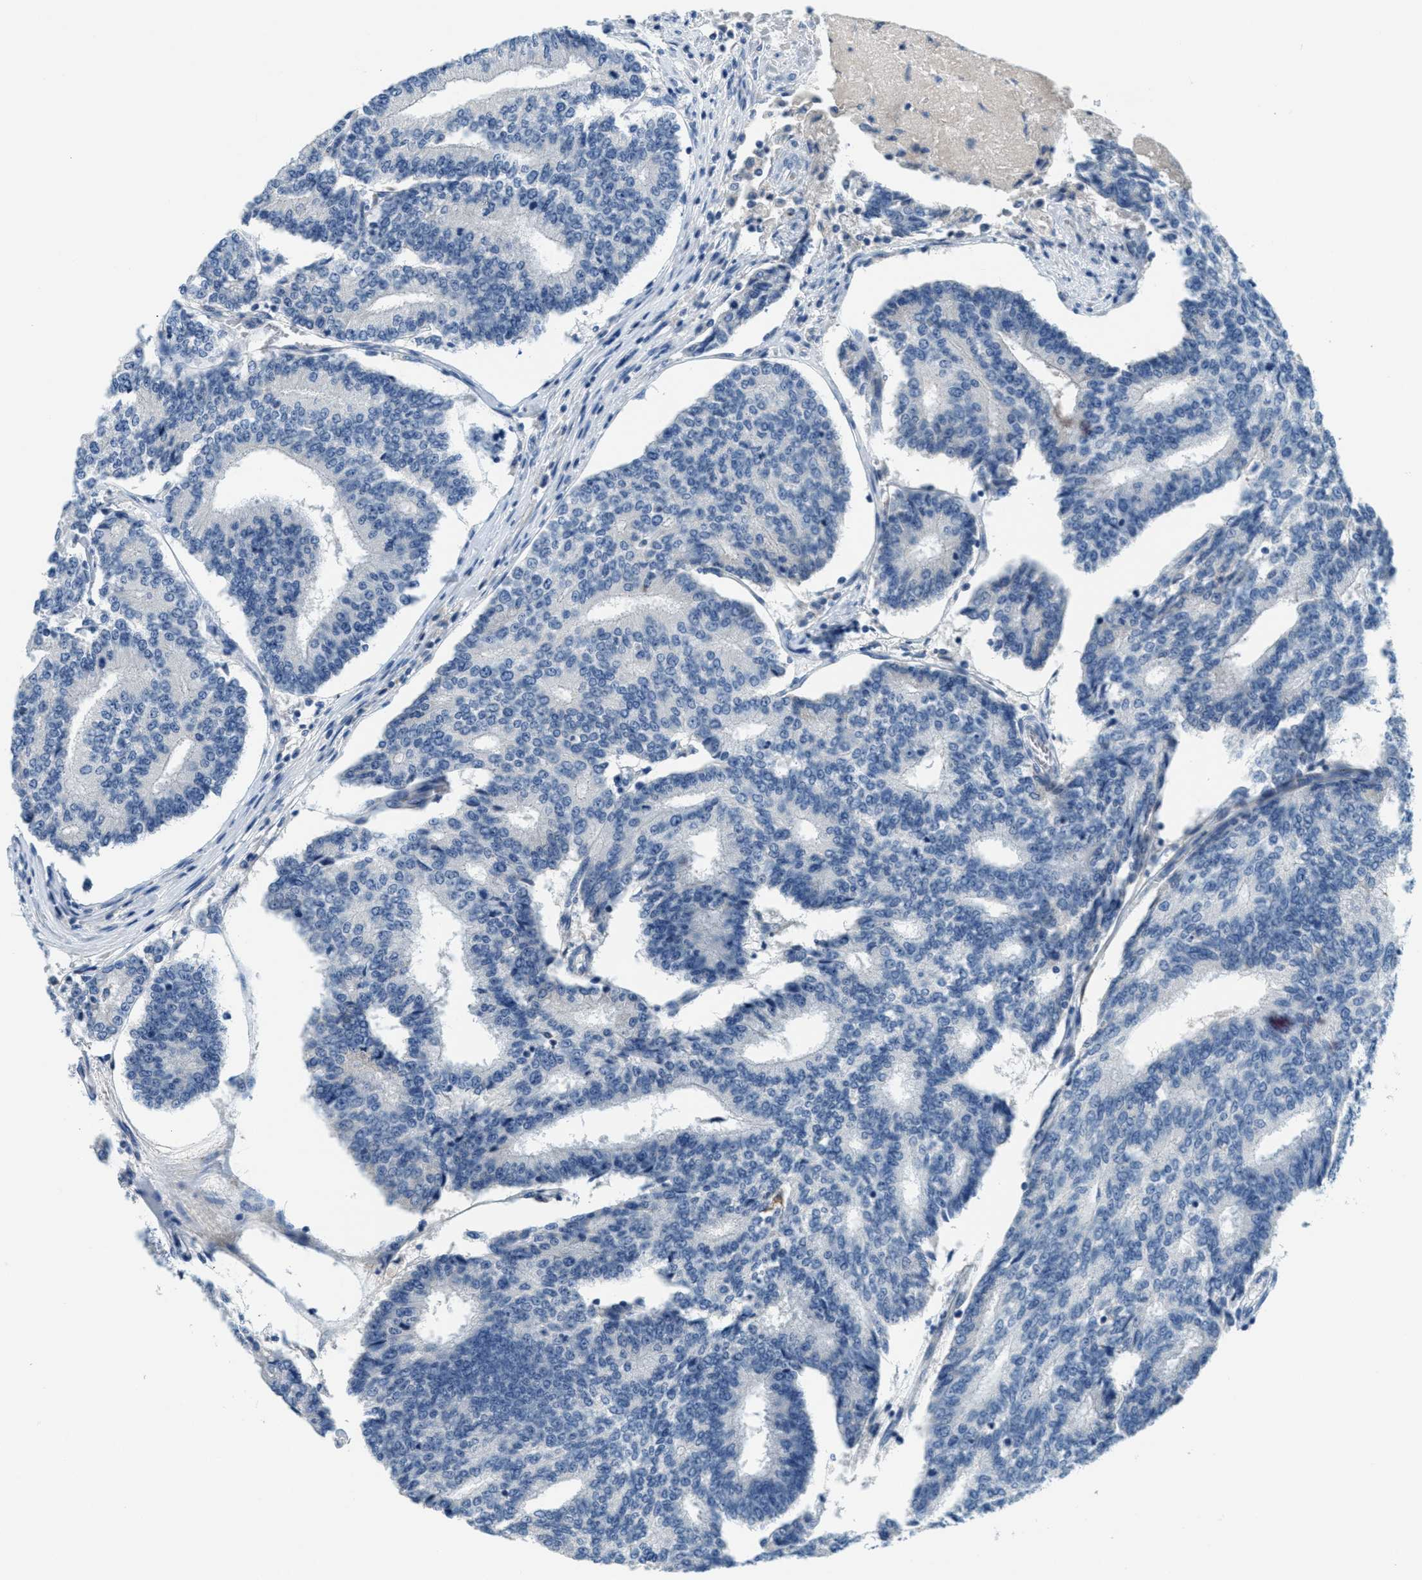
{"staining": {"intensity": "negative", "quantity": "none", "location": "none"}, "tissue": "prostate cancer", "cell_type": "Tumor cells", "image_type": "cancer", "snomed": [{"axis": "morphology", "description": "Normal tissue, NOS"}, {"axis": "morphology", "description": "Adenocarcinoma, High grade"}, {"axis": "topography", "description": "Prostate"}, {"axis": "topography", "description": "Seminal veicle"}], "caption": "There is no significant positivity in tumor cells of adenocarcinoma (high-grade) (prostate).", "gene": "A2M", "patient": {"sex": "male", "age": 55}}